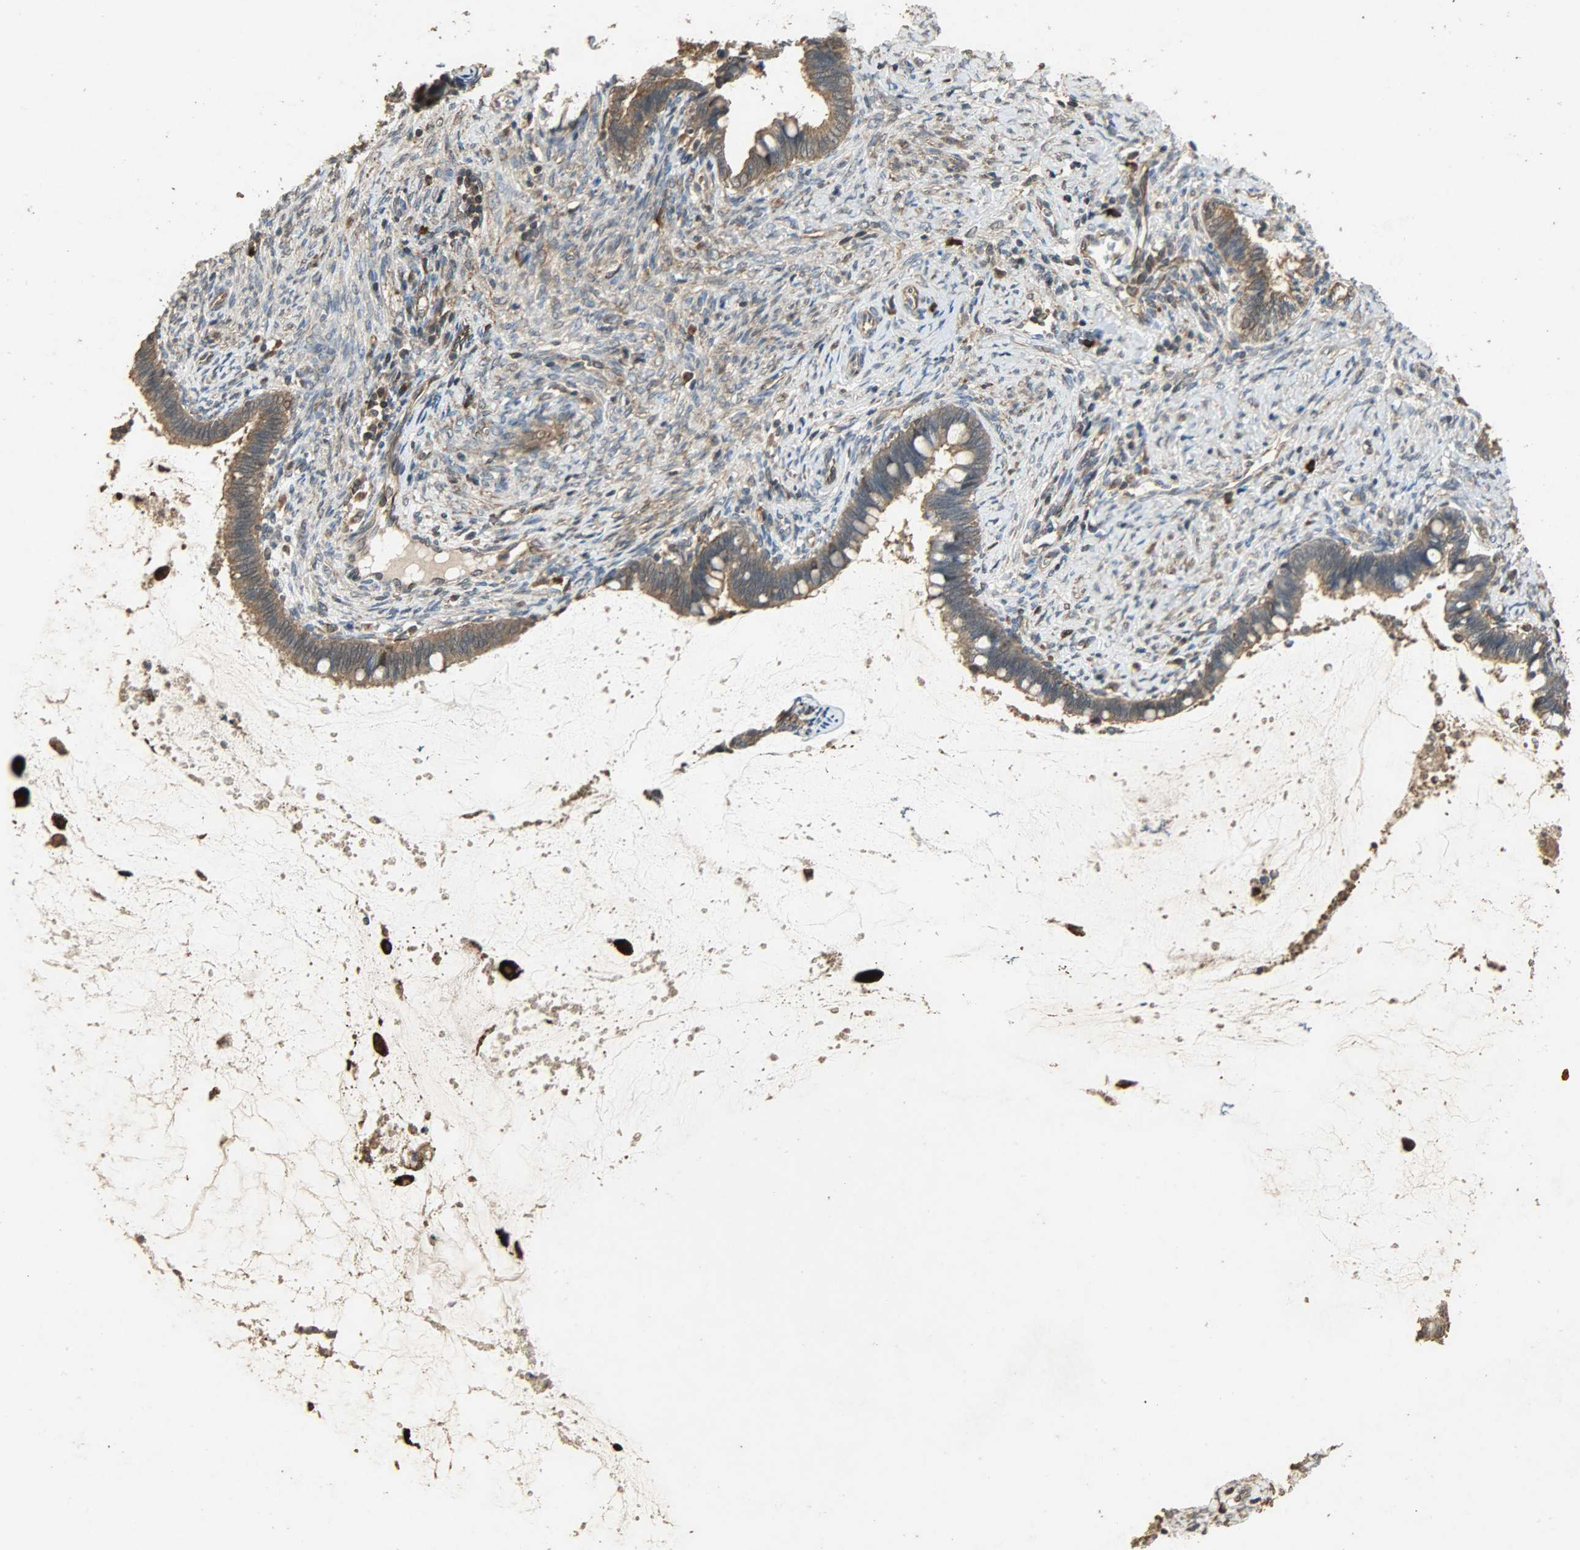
{"staining": {"intensity": "moderate", "quantity": ">75%", "location": "cytoplasmic/membranous"}, "tissue": "cervical cancer", "cell_type": "Tumor cells", "image_type": "cancer", "snomed": [{"axis": "morphology", "description": "Adenocarcinoma, NOS"}, {"axis": "topography", "description": "Cervix"}], "caption": "Immunohistochemistry (IHC) (DAB (3,3'-diaminobenzidine)) staining of adenocarcinoma (cervical) demonstrates moderate cytoplasmic/membranous protein staining in about >75% of tumor cells. The staining was performed using DAB (3,3'-diaminobenzidine), with brown indicating positive protein expression. Nuclei are stained blue with hematoxylin.", "gene": "CDKN2C", "patient": {"sex": "female", "age": 44}}